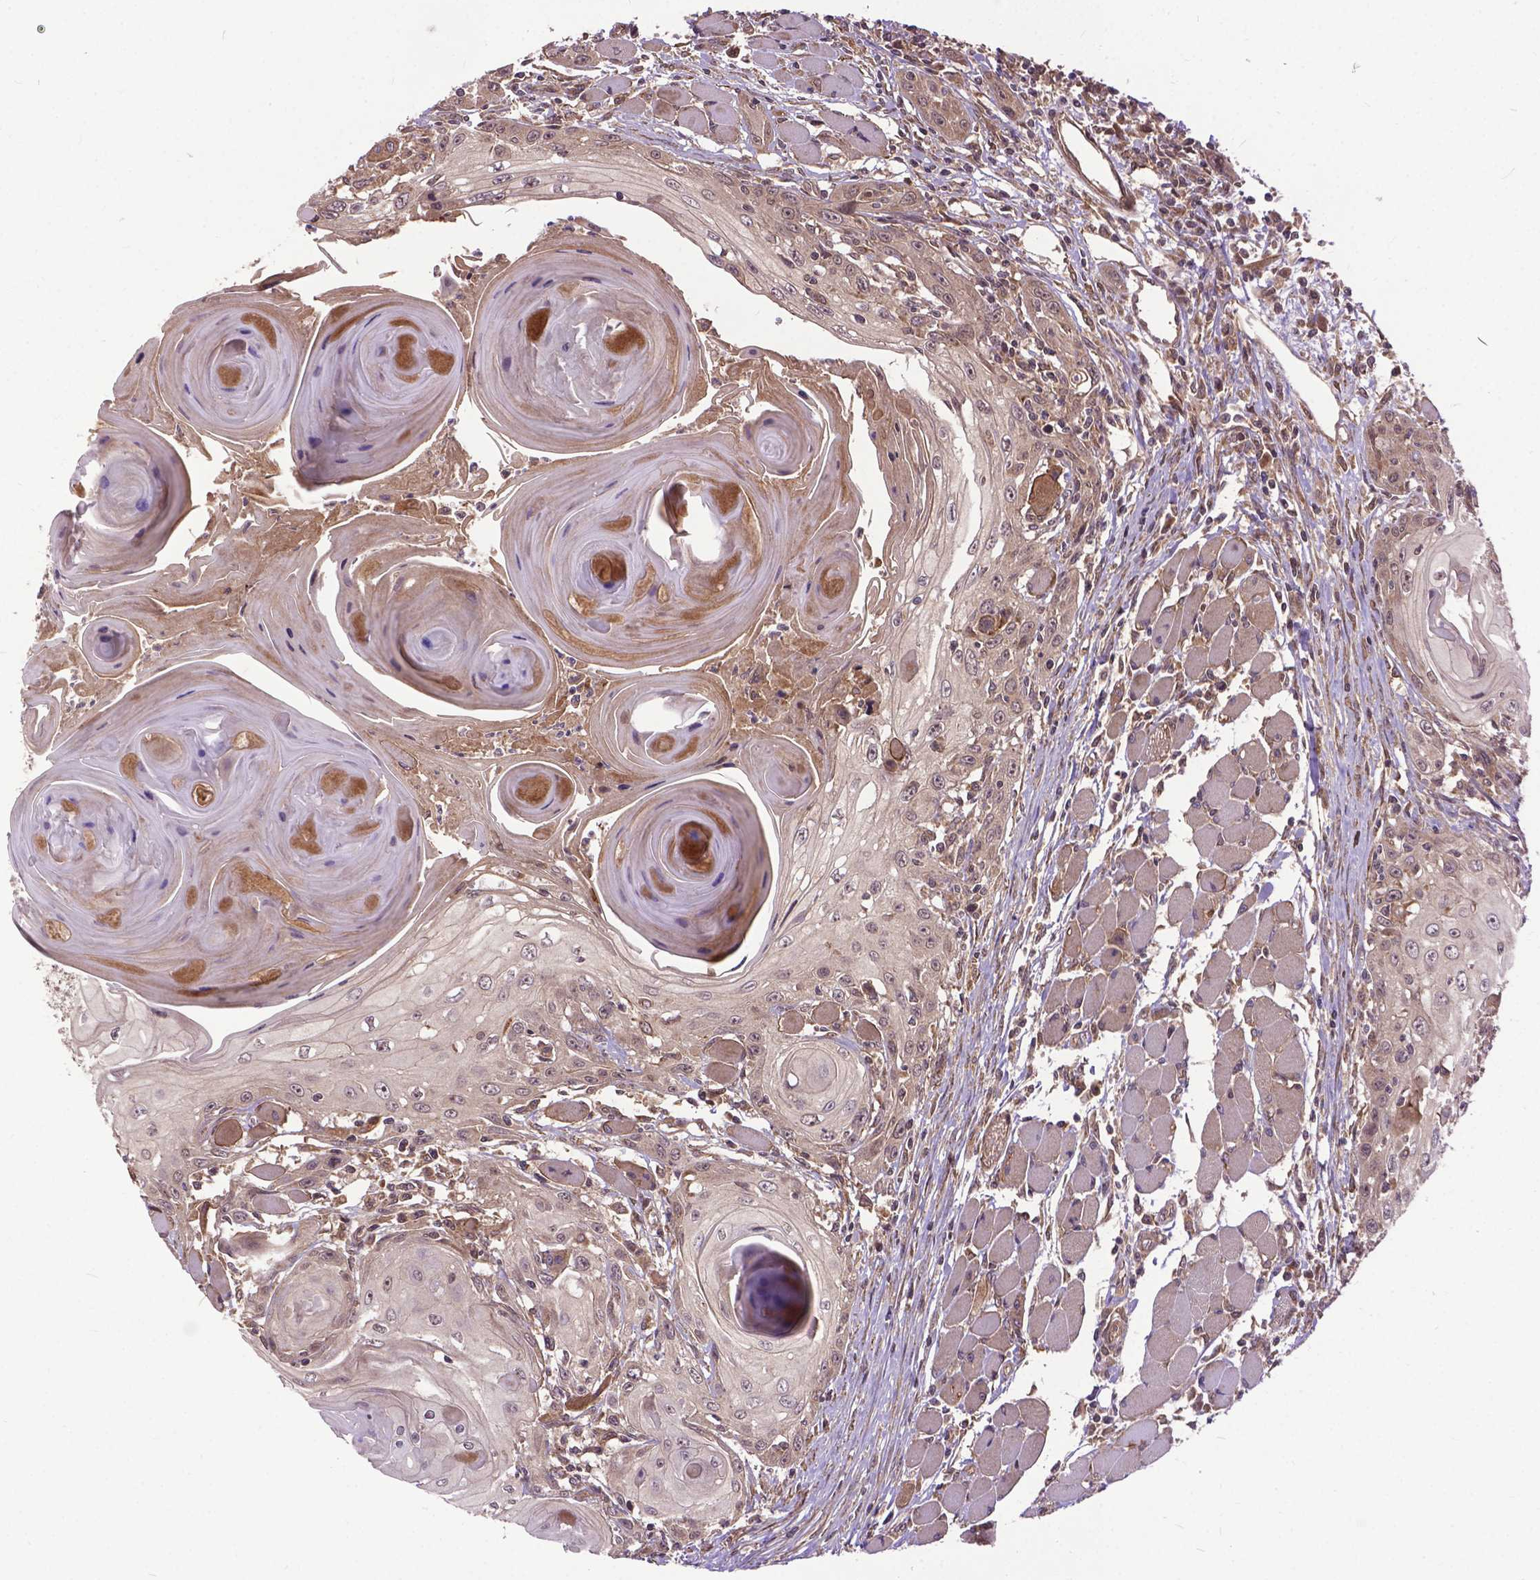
{"staining": {"intensity": "weak", "quantity": ">75%", "location": "cytoplasmic/membranous"}, "tissue": "head and neck cancer", "cell_type": "Tumor cells", "image_type": "cancer", "snomed": [{"axis": "morphology", "description": "Squamous cell carcinoma, NOS"}, {"axis": "topography", "description": "Head-Neck"}], "caption": "An immunohistochemistry photomicrograph of tumor tissue is shown. Protein staining in brown highlights weak cytoplasmic/membranous positivity in squamous cell carcinoma (head and neck) within tumor cells.", "gene": "ZNF616", "patient": {"sex": "female", "age": 80}}